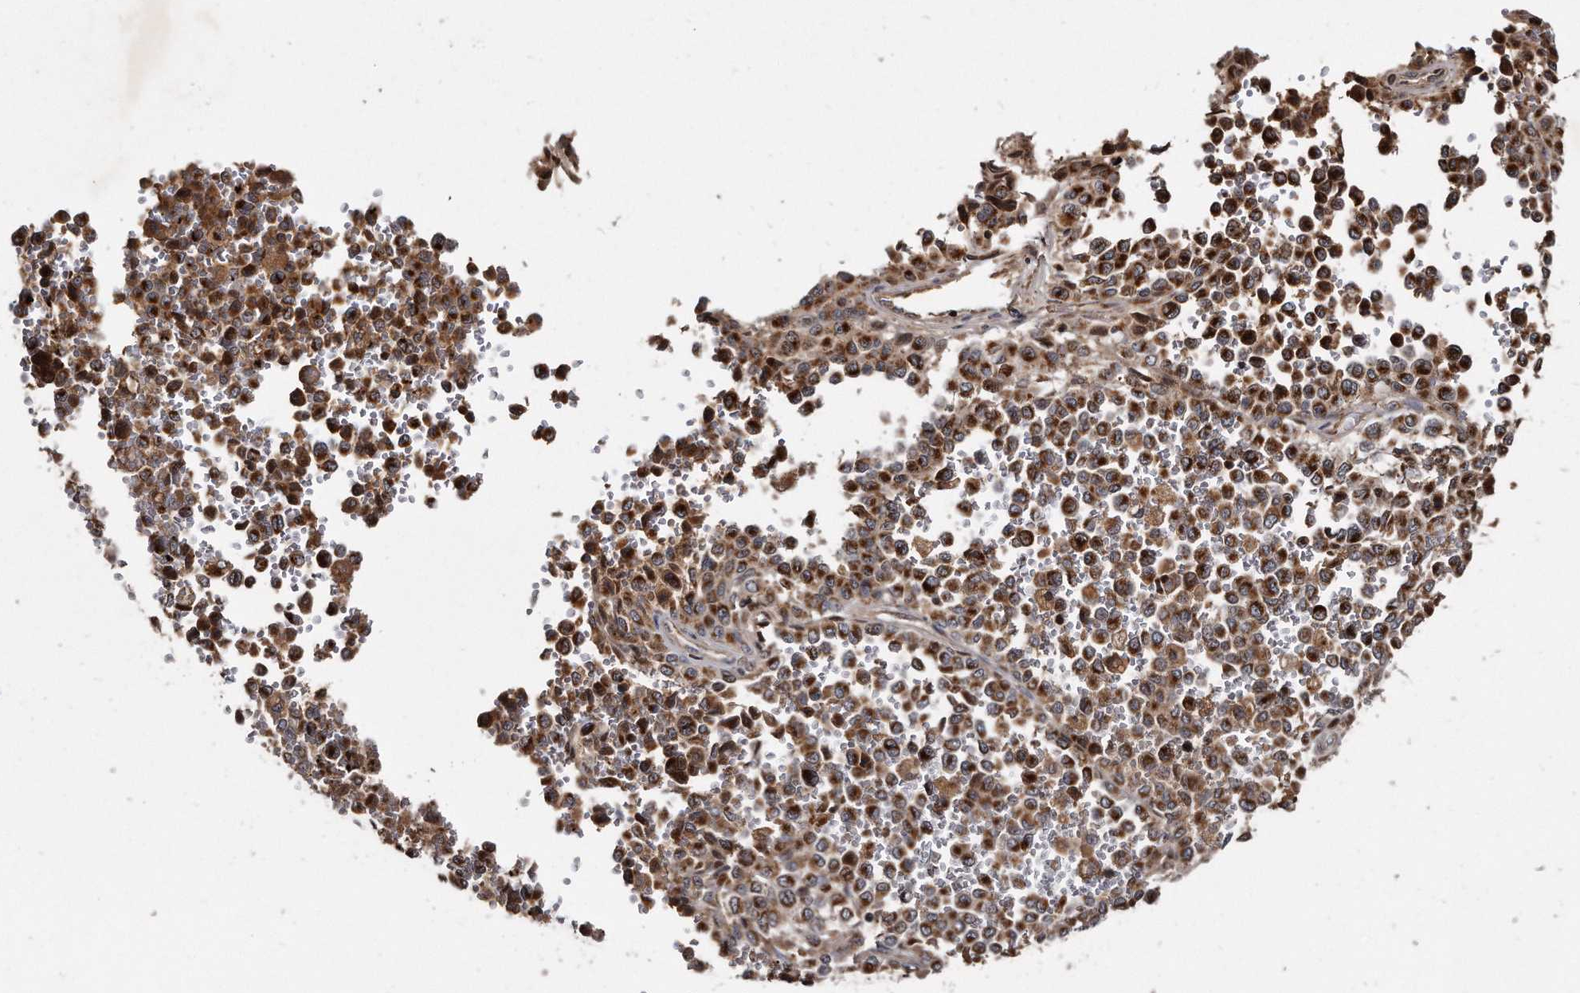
{"staining": {"intensity": "strong", "quantity": ">75%", "location": "cytoplasmic/membranous"}, "tissue": "melanoma", "cell_type": "Tumor cells", "image_type": "cancer", "snomed": [{"axis": "morphology", "description": "Malignant melanoma, Metastatic site"}, {"axis": "topography", "description": "Pancreas"}], "caption": "This histopathology image demonstrates immunohistochemistry staining of malignant melanoma (metastatic site), with high strong cytoplasmic/membranous staining in about >75% of tumor cells.", "gene": "FAM136A", "patient": {"sex": "female", "age": 30}}